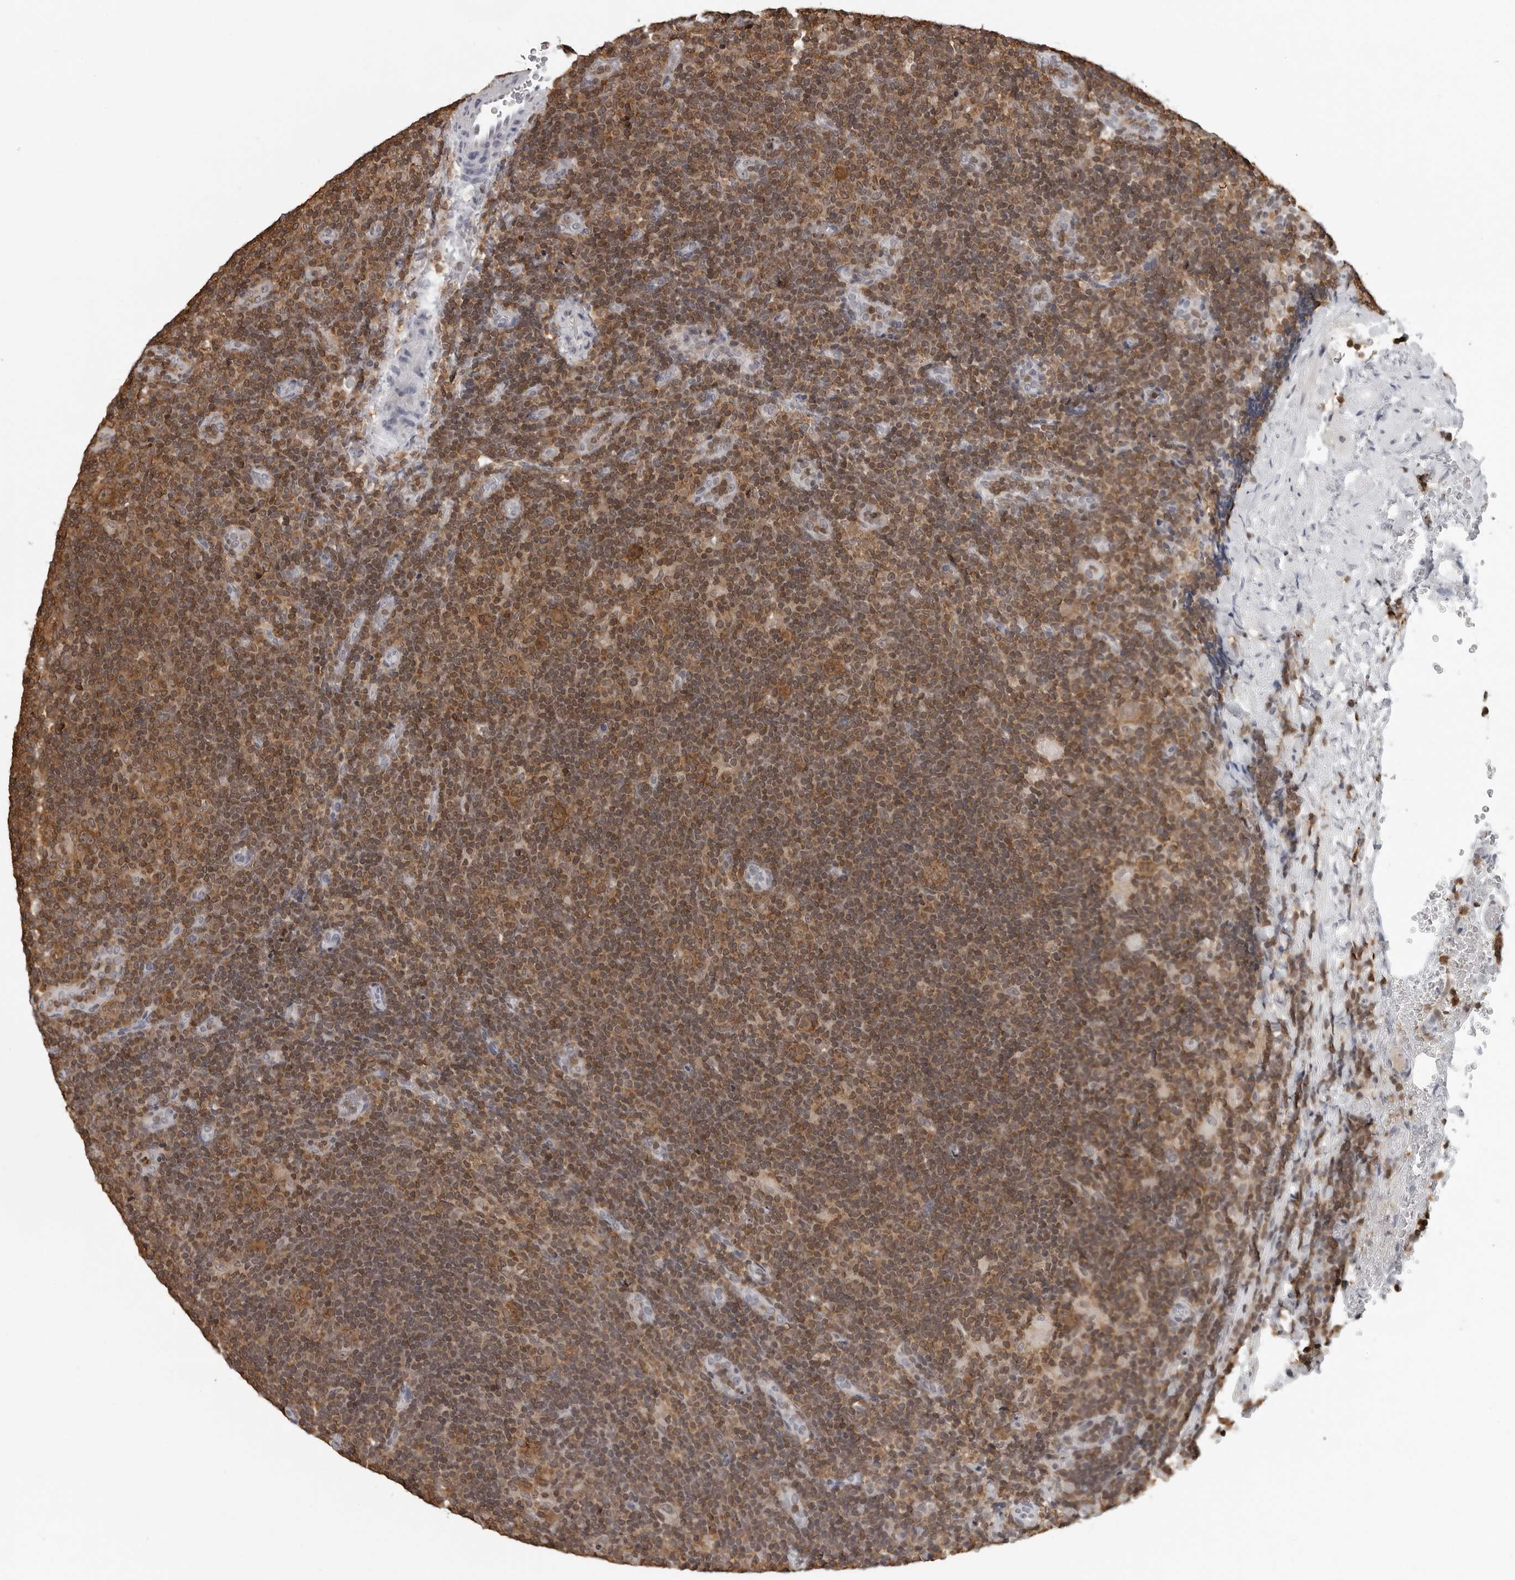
{"staining": {"intensity": "negative", "quantity": "none", "location": "none"}, "tissue": "lymphoma", "cell_type": "Tumor cells", "image_type": "cancer", "snomed": [{"axis": "morphology", "description": "Hodgkin's disease, NOS"}, {"axis": "topography", "description": "Lymph node"}], "caption": "An immunohistochemistry (IHC) micrograph of Hodgkin's disease is shown. There is no staining in tumor cells of Hodgkin's disease.", "gene": "HSPH1", "patient": {"sex": "female", "age": 57}}